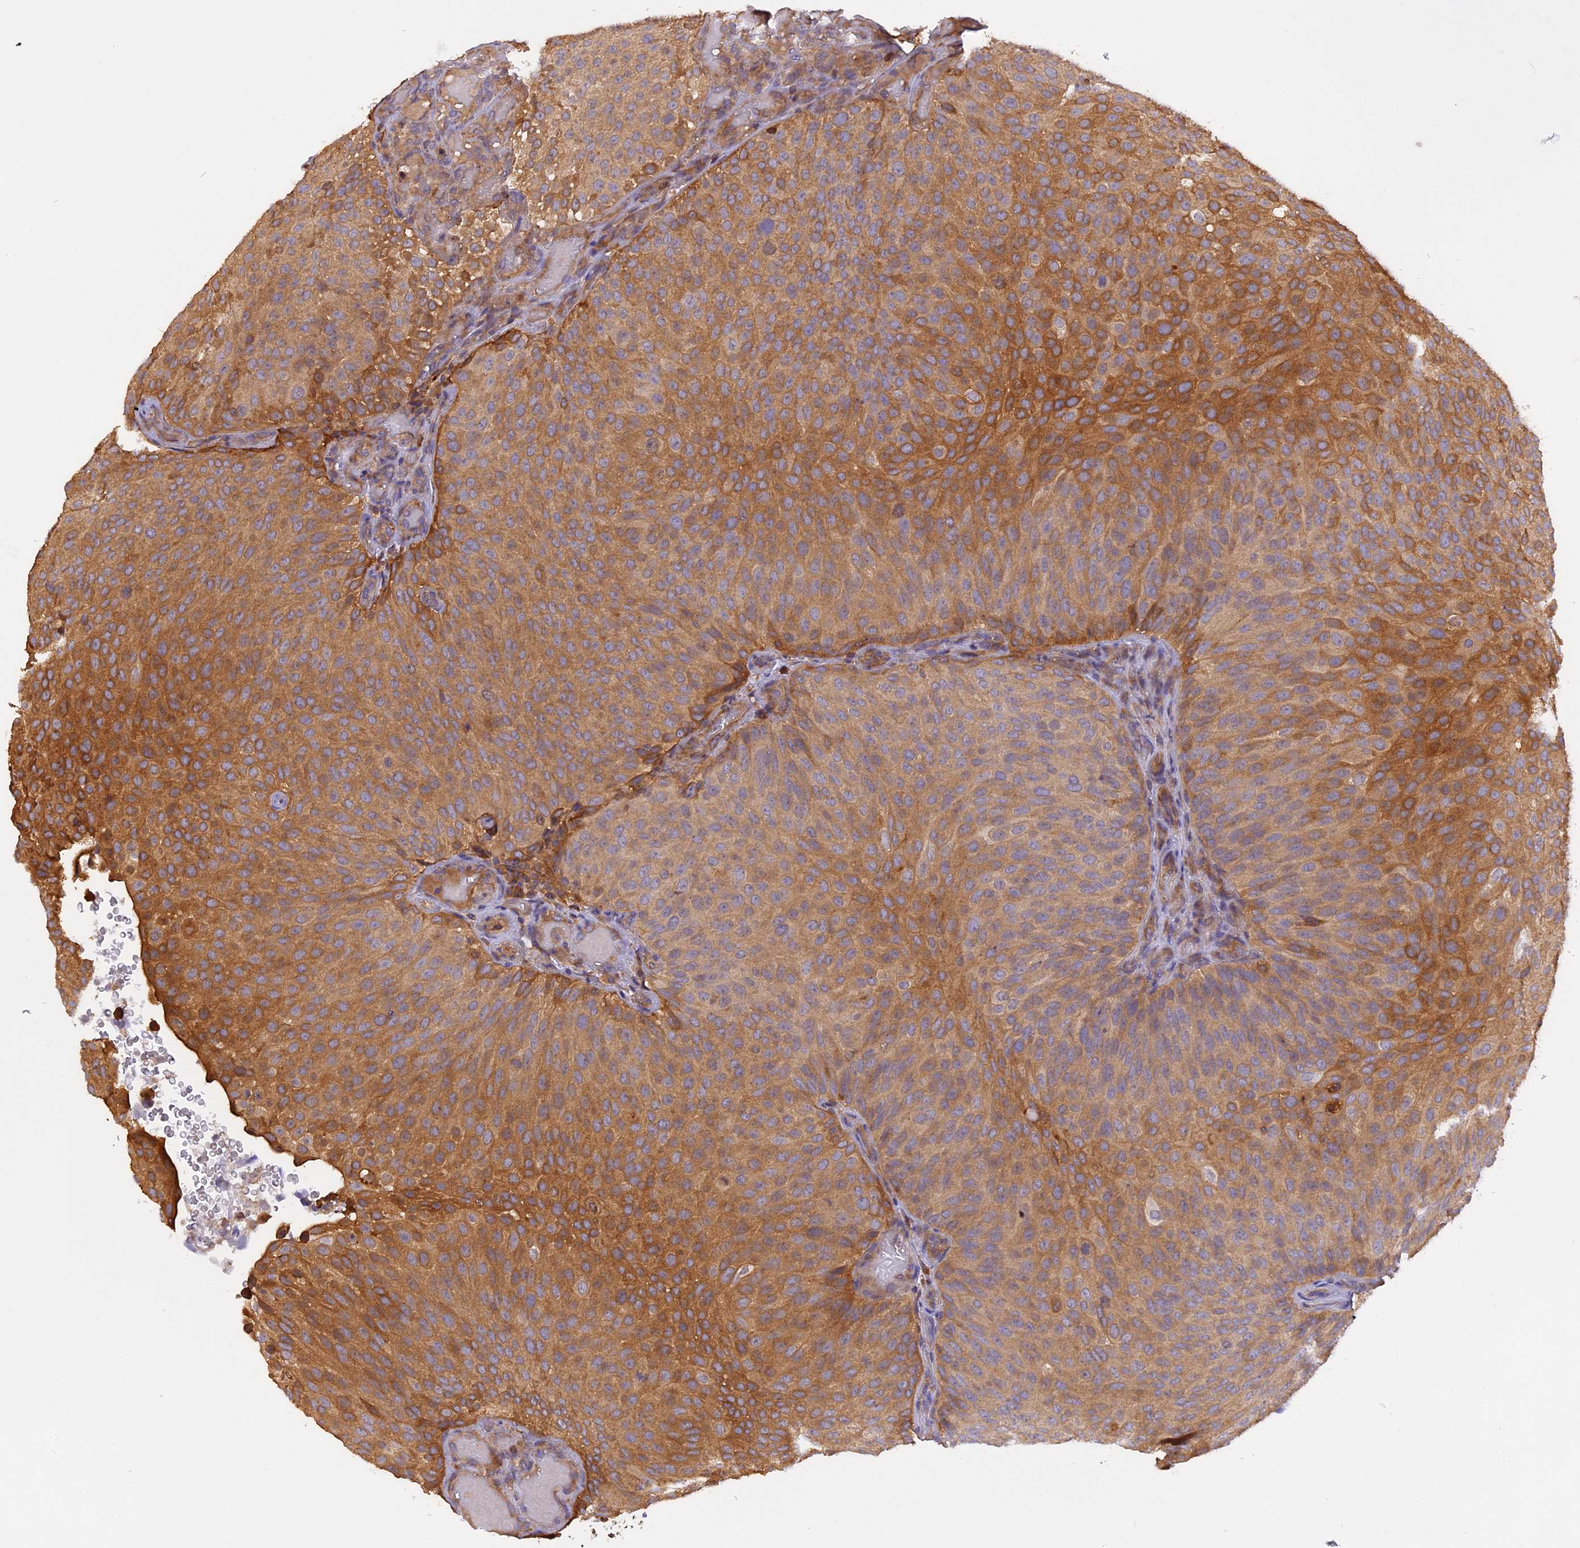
{"staining": {"intensity": "moderate", "quantity": ">75%", "location": "cytoplasmic/membranous"}, "tissue": "urothelial cancer", "cell_type": "Tumor cells", "image_type": "cancer", "snomed": [{"axis": "morphology", "description": "Urothelial carcinoma, Low grade"}, {"axis": "topography", "description": "Urinary bladder"}], "caption": "Immunohistochemical staining of human low-grade urothelial carcinoma exhibits medium levels of moderate cytoplasmic/membranous expression in approximately >75% of tumor cells.", "gene": "STOML1", "patient": {"sex": "male", "age": 78}}